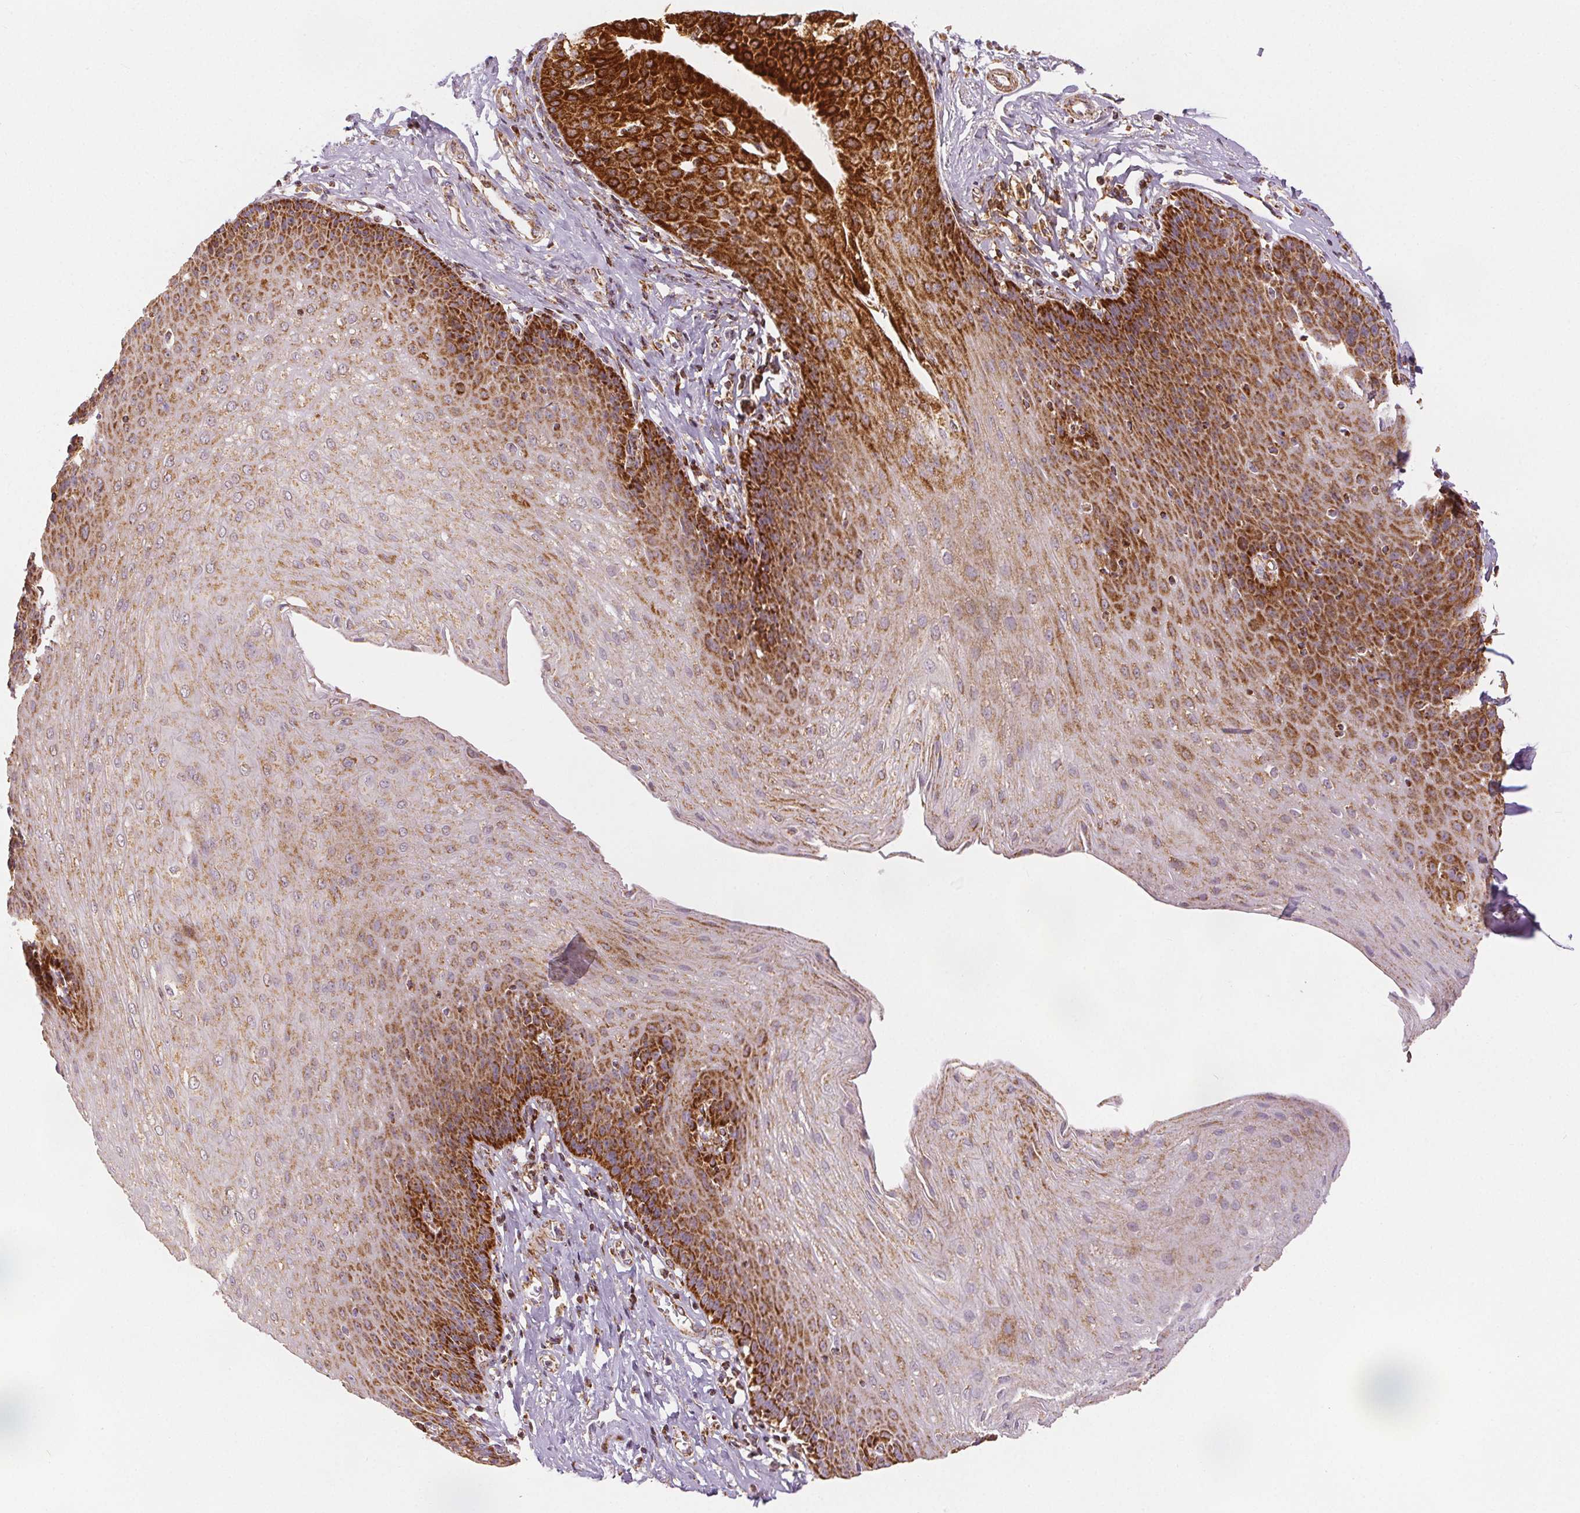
{"staining": {"intensity": "strong", "quantity": "25%-75%", "location": "cytoplasmic/membranous"}, "tissue": "esophagus", "cell_type": "Squamous epithelial cells", "image_type": "normal", "snomed": [{"axis": "morphology", "description": "Normal tissue, NOS"}, {"axis": "topography", "description": "Esophagus"}], "caption": "The immunohistochemical stain highlights strong cytoplasmic/membranous positivity in squamous epithelial cells of unremarkable esophagus.", "gene": "SDHB", "patient": {"sex": "female", "age": 81}}